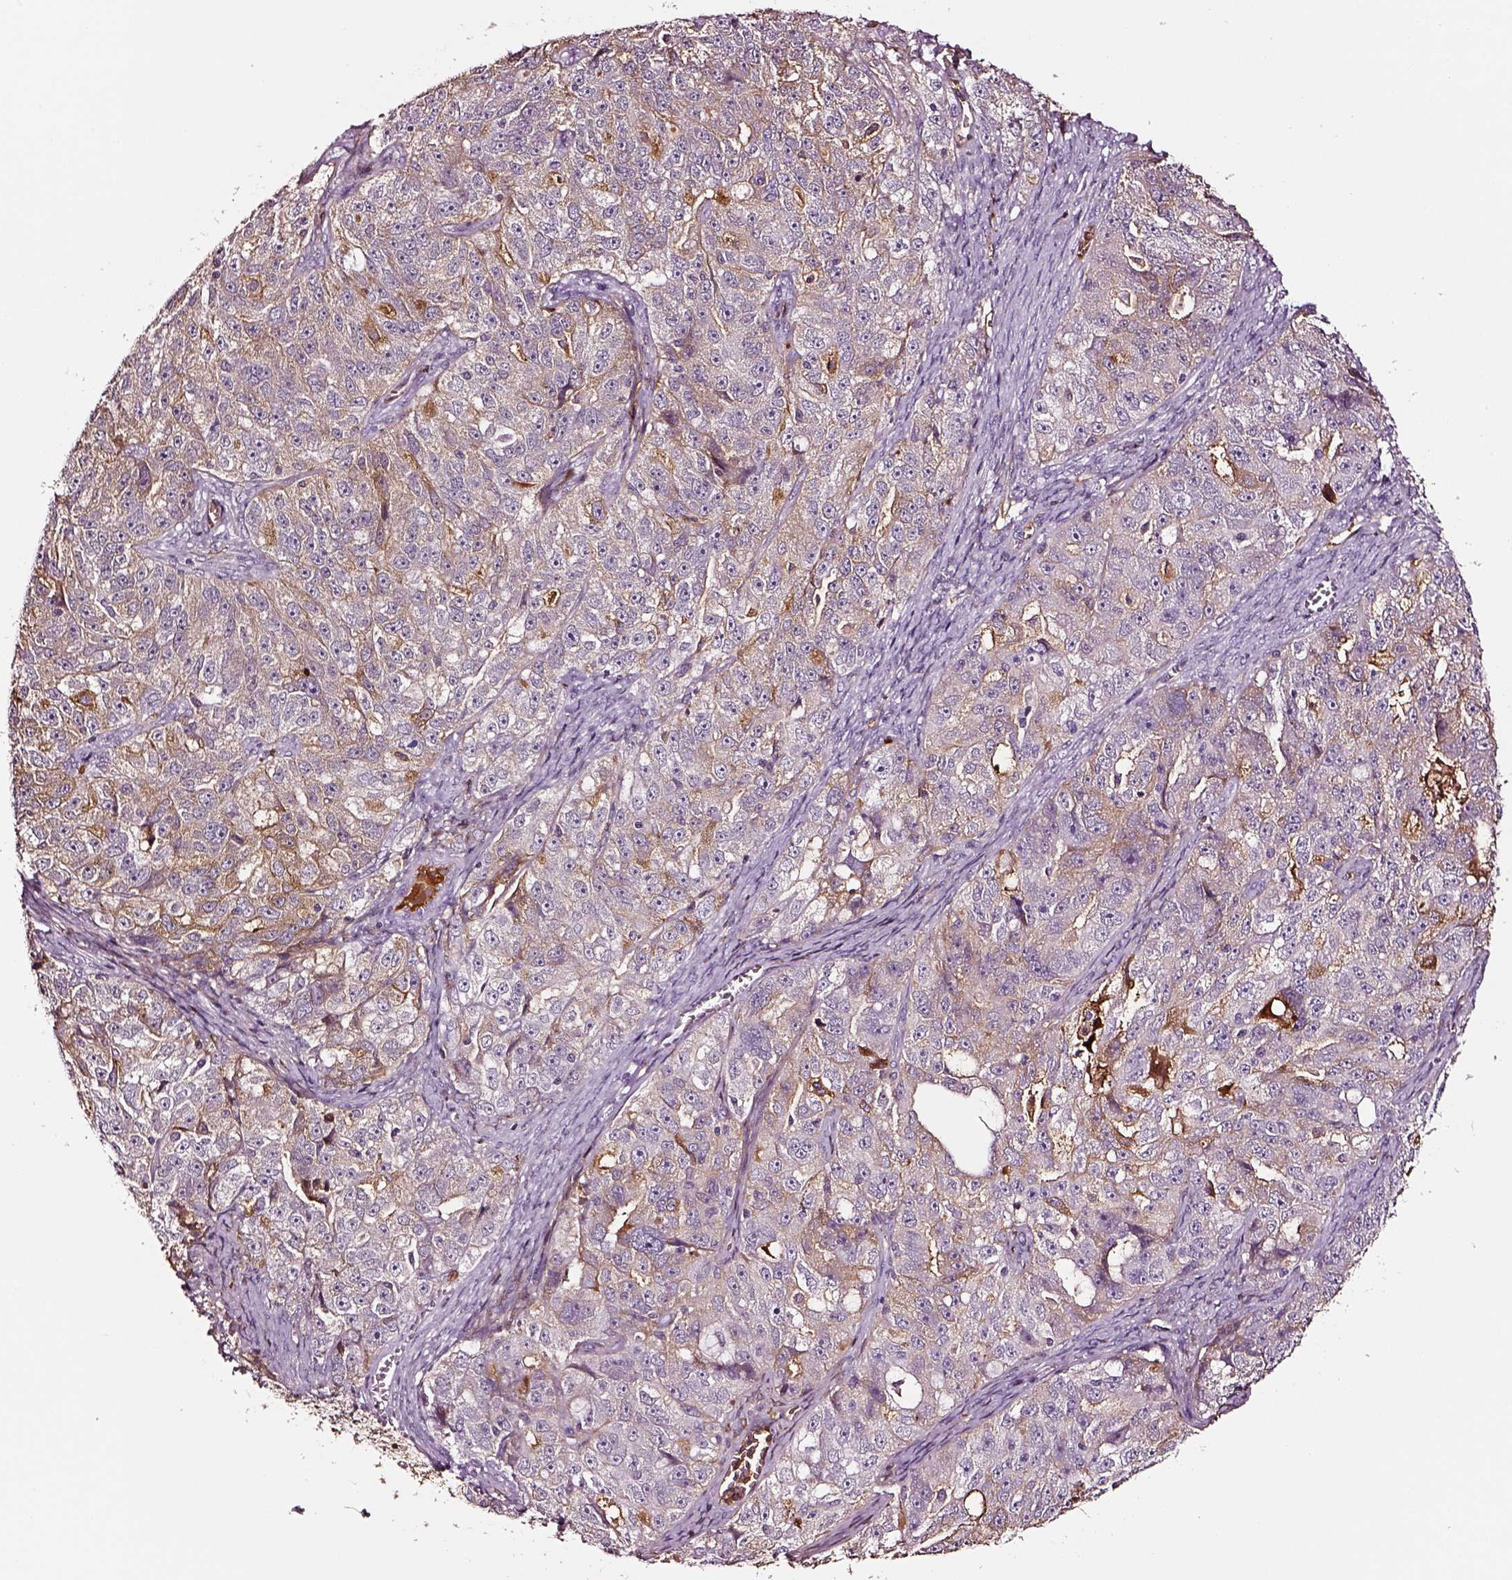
{"staining": {"intensity": "weak", "quantity": "<25%", "location": "cytoplasmic/membranous"}, "tissue": "ovarian cancer", "cell_type": "Tumor cells", "image_type": "cancer", "snomed": [{"axis": "morphology", "description": "Cystadenocarcinoma, serous, NOS"}, {"axis": "topography", "description": "Ovary"}], "caption": "A photomicrograph of human ovarian serous cystadenocarcinoma is negative for staining in tumor cells.", "gene": "TF", "patient": {"sex": "female", "age": 51}}